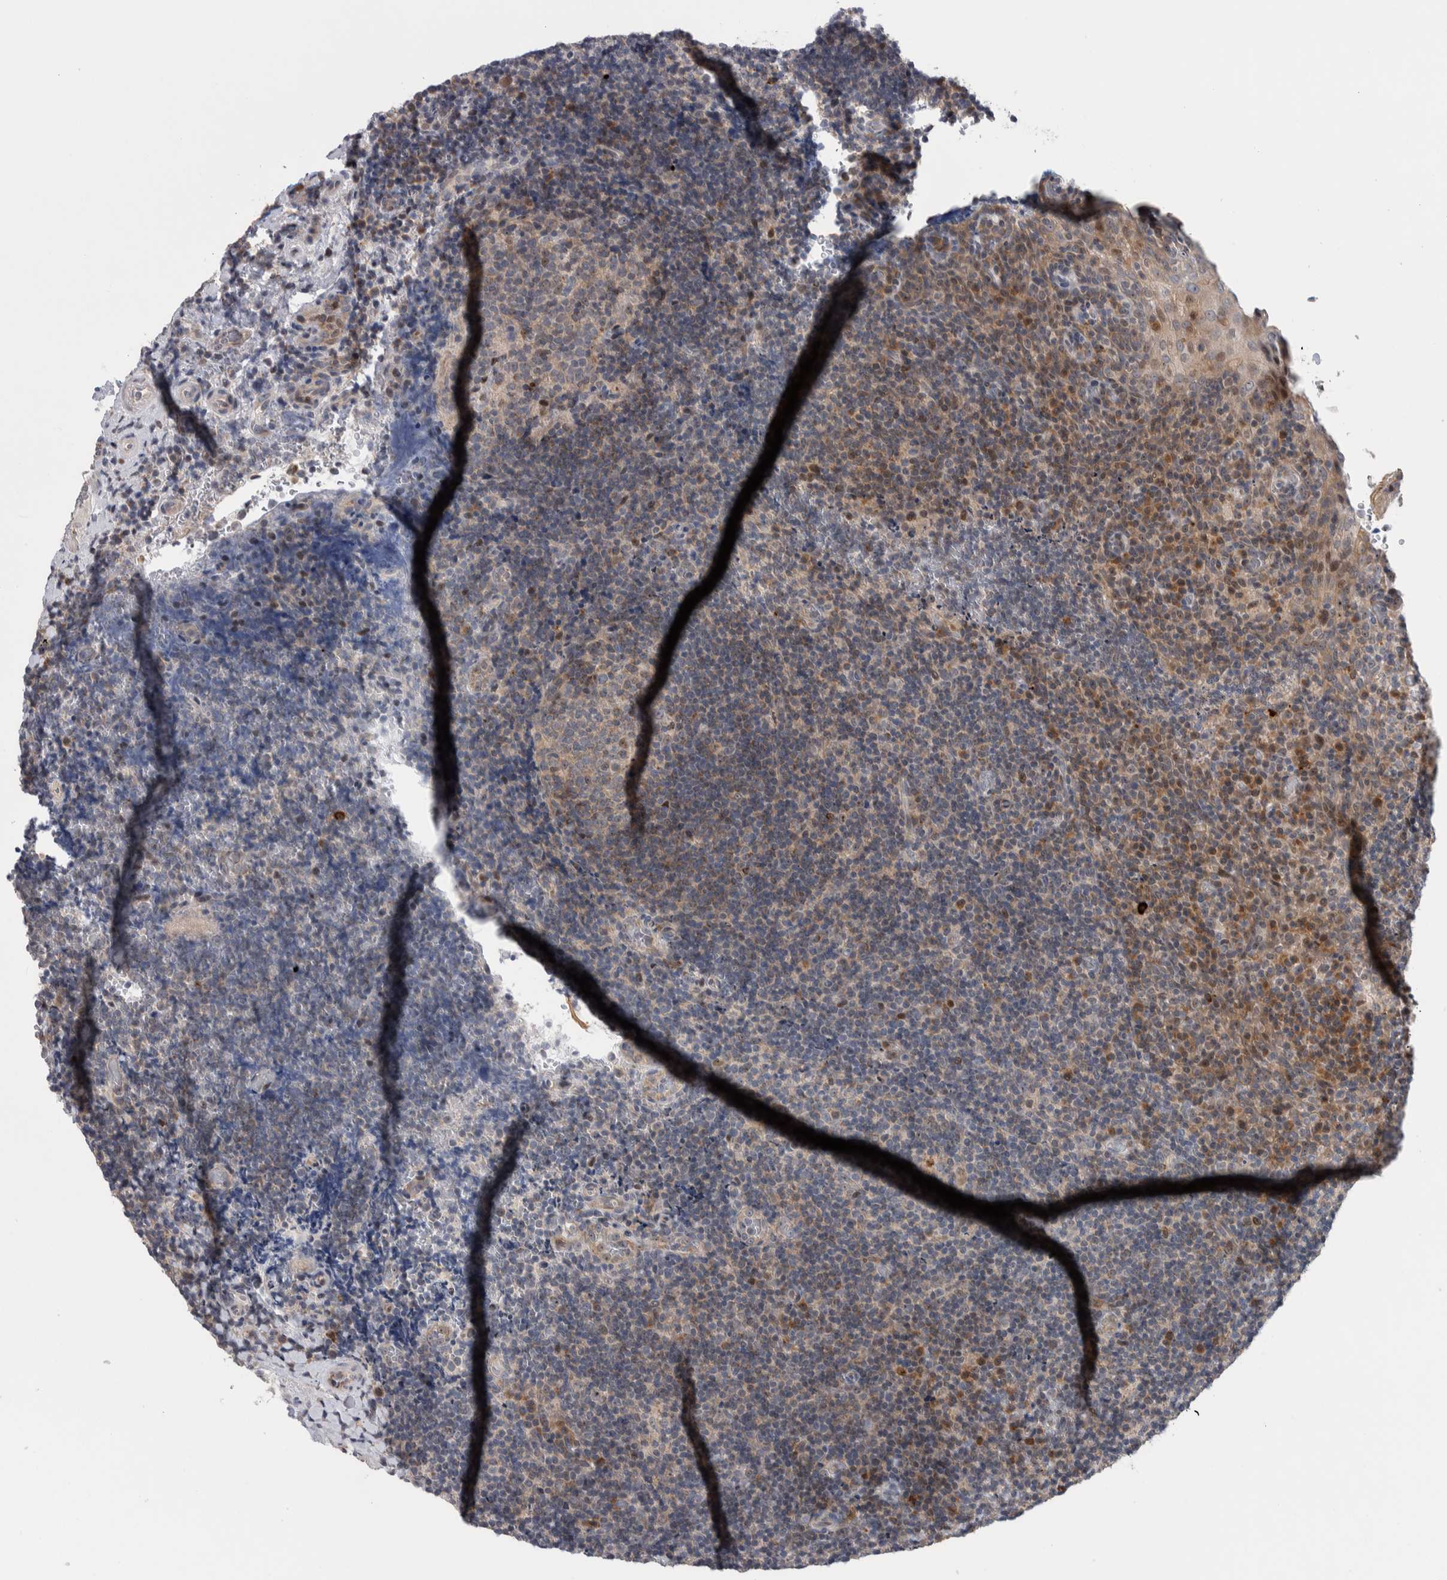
{"staining": {"intensity": "moderate", "quantity": "<25%", "location": "cytoplasmic/membranous"}, "tissue": "lymphoma", "cell_type": "Tumor cells", "image_type": "cancer", "snomed": [{"axis": "morphology", "description": "Malignant lymphoma, non-Hodgkin's type, High grade"}, {"axis": "topography", "description": "Tonsil"}], "caption": "Protein staining by immunohistochemistry (IHC) shows moderate cytoplasmic/membranous expression in about <25% of tumor cells in high-grade malignant lymphoma, non-Hodgkin's type.", "gene": "PRRG4", "patient": {"sex": "female", "age": 36}}